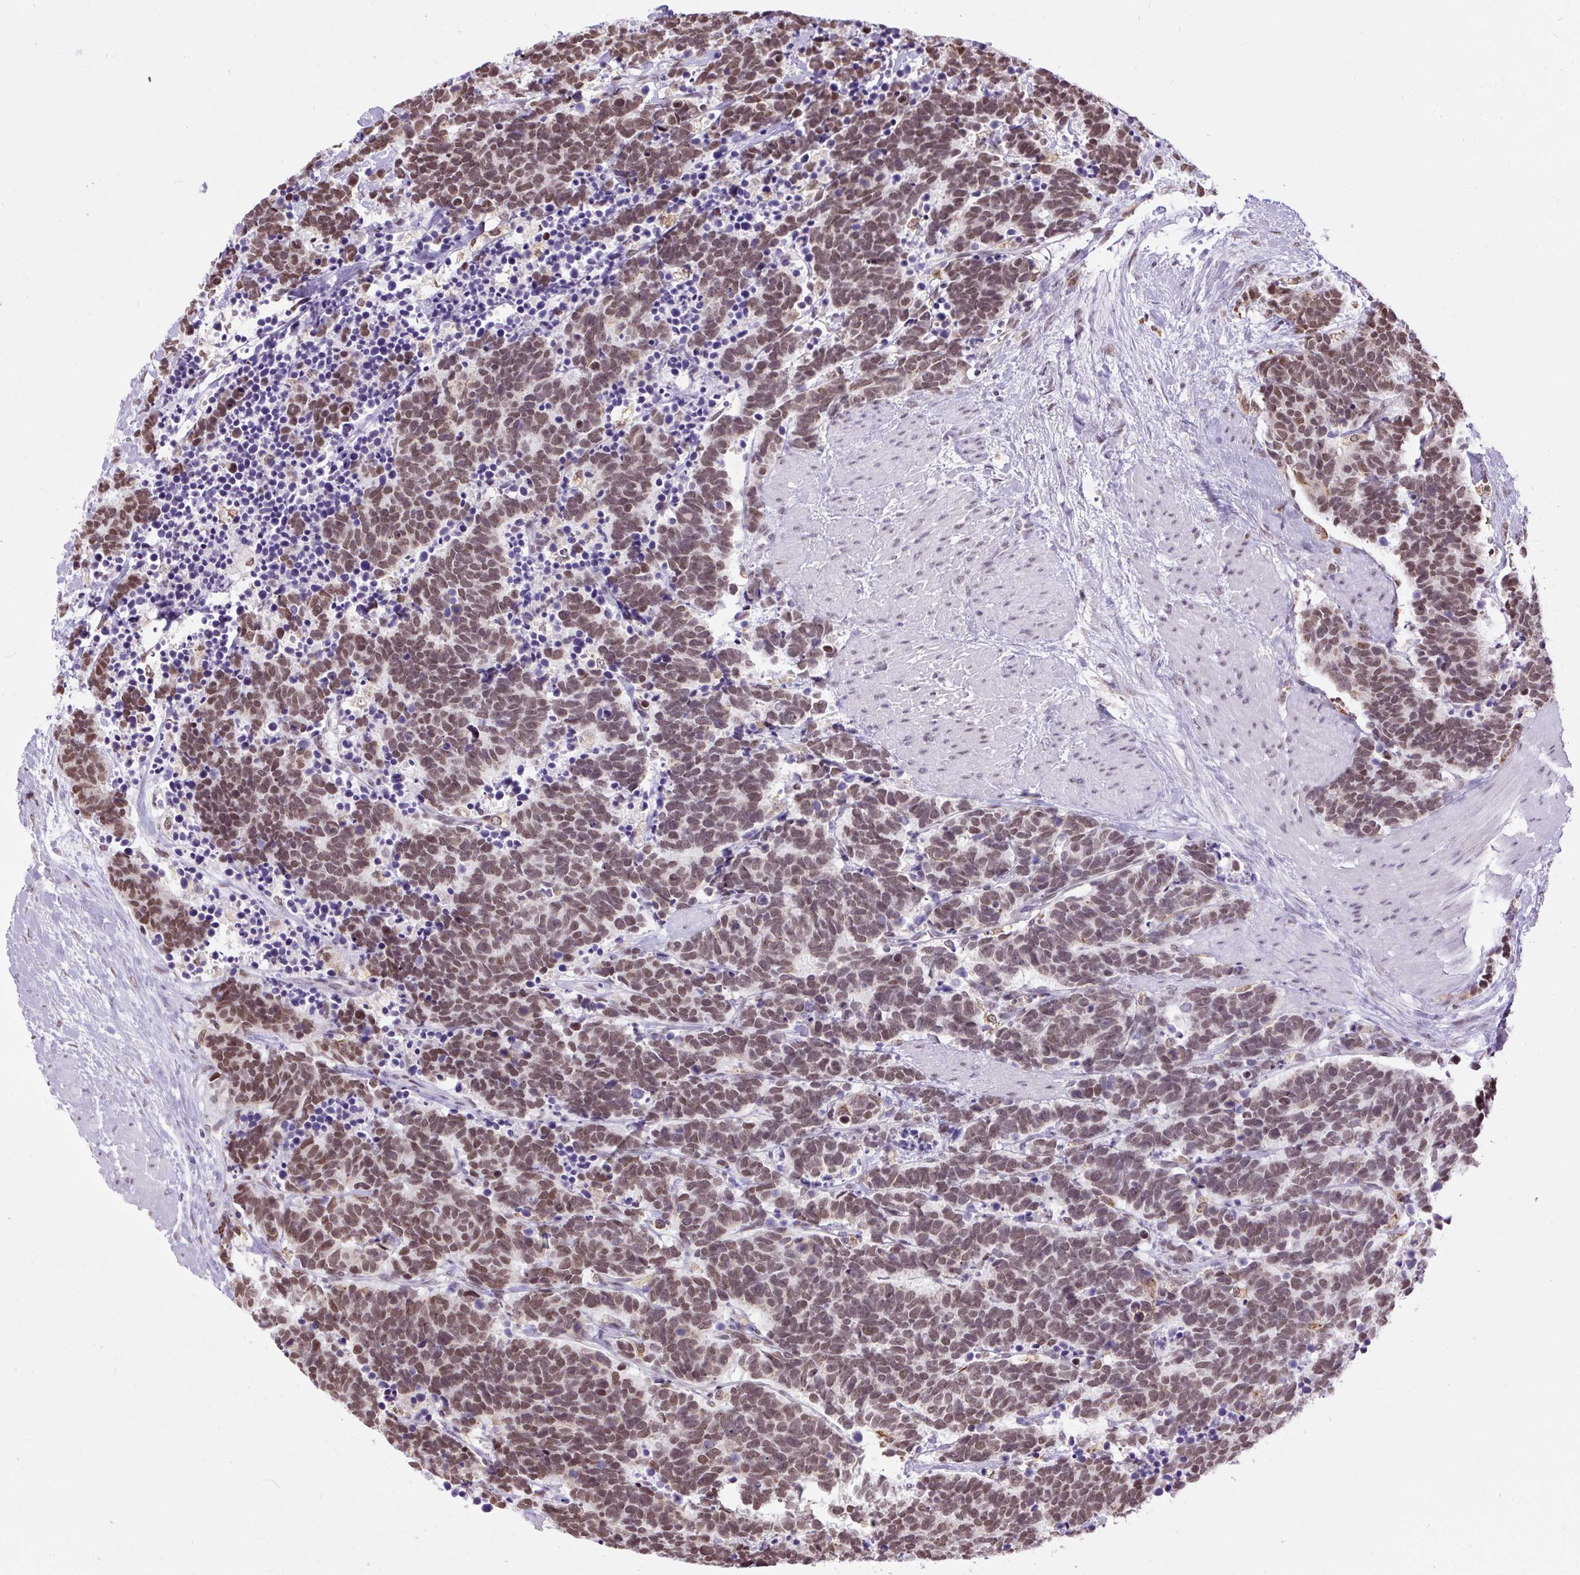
{"staining": {"intensity": "moderate", "quantity": ">75%", "location": "nuclear"}, "tissue": "carcinoid", "cell_type": "Tumor cells", "image_type": "cancer", "snomed": [{"axis": "morphology", "description": "Carcinoma, NOS"}, {"axis": "morphology", "description": "Carcinoid, malignant, NOS"}, {"axis": "topography", "description": "Prostate"}], "caption": "Immunohistochemistry (IHC) staining of malignant carcinoid, which demonstrates medium levels of moderate nuclear staining in approximately >75% of tumor cells indicating moderate nuclear protein staining. The staining was performed using DAB (brown) for protein detection and nuclei were counterstained in hematoxylin (blue).", "gene": "ZNF672", "patient": {"sex": "male", "age": 57}}